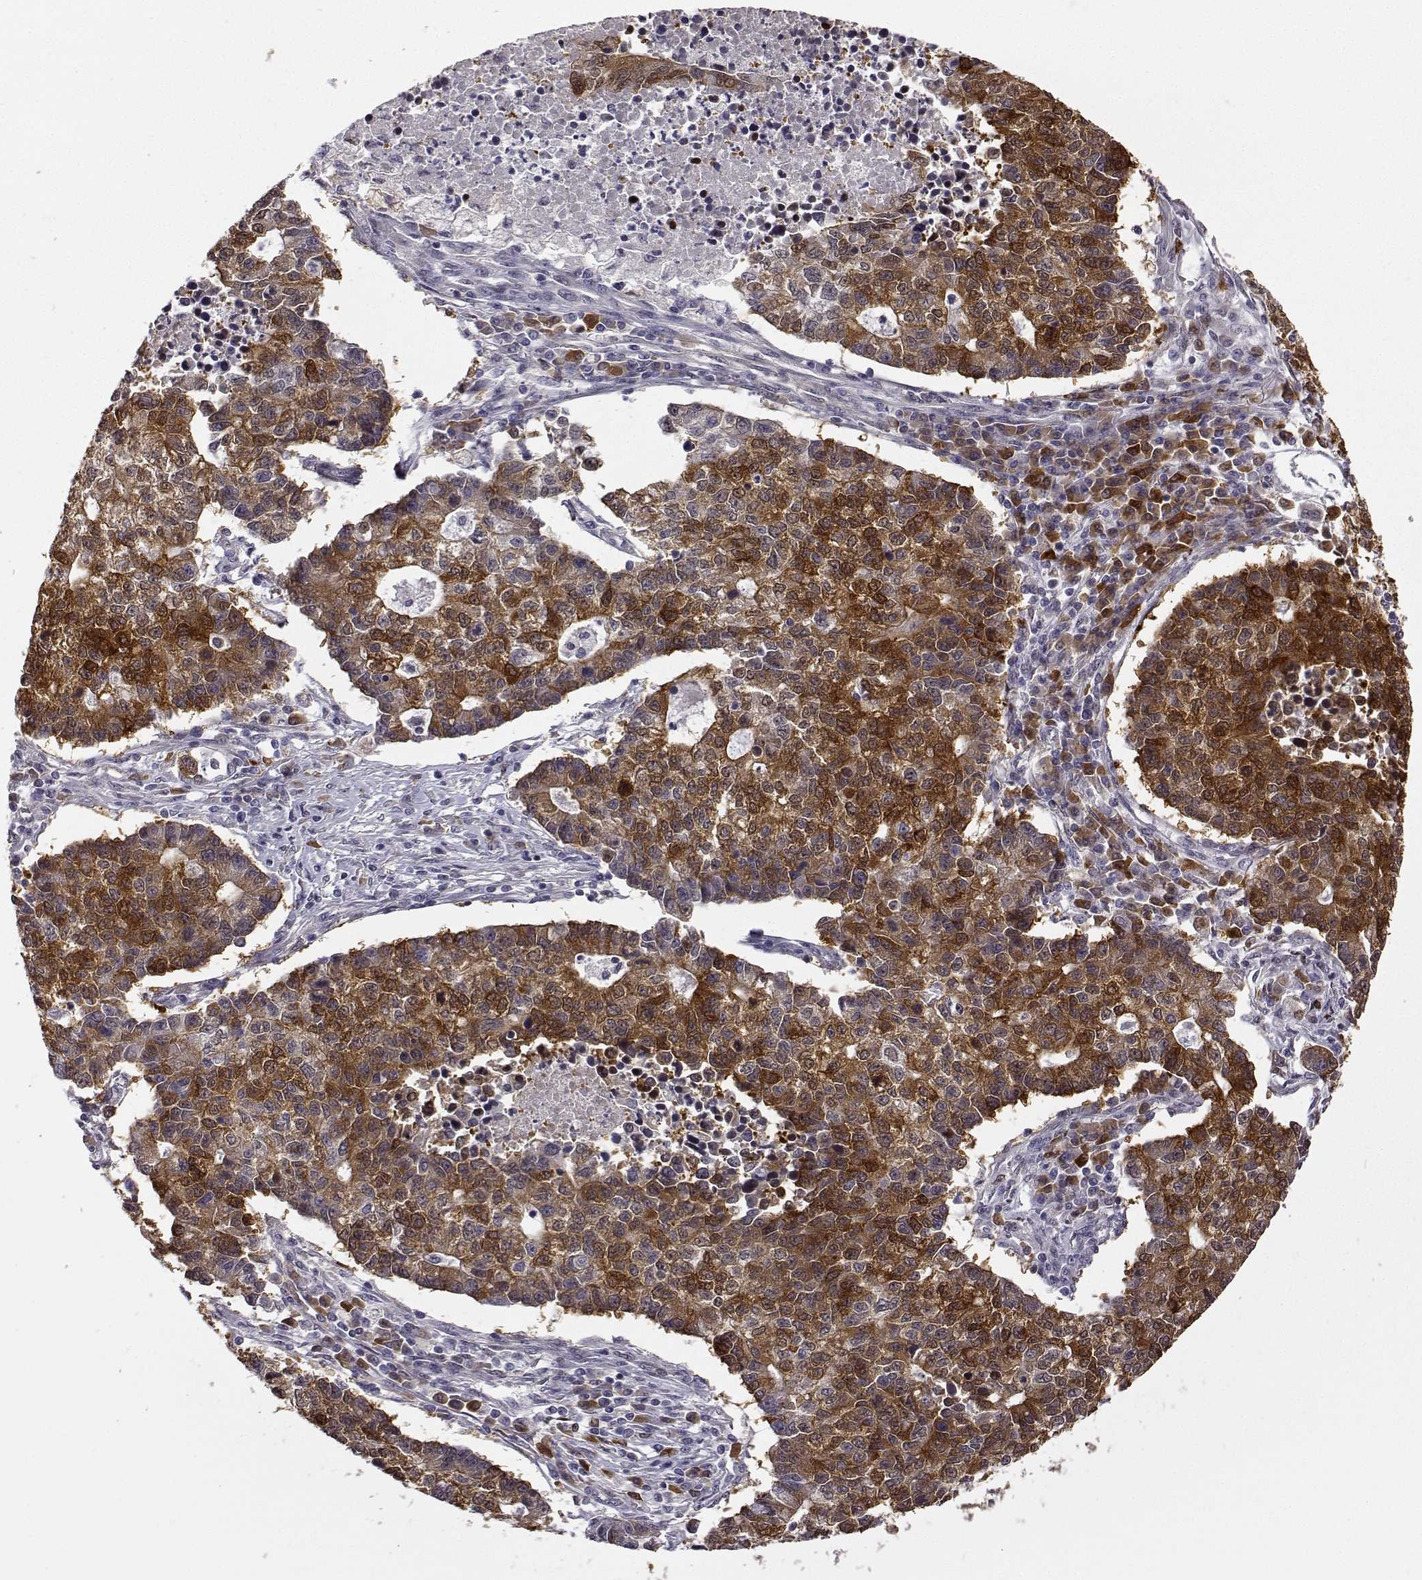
{"staining": {"intensity": "strong", "quantity": ">75%", "location": "cytoplasmic/membranous,nuclear"}, "tissue": "lung cancer", "cell_type": "Tumor cells", "image_type": "cancer", "snomed": [{"axis": "morphology", "description": "Adenocarcinoma, NOS"}, {"axis": "topography", "description": "Lung"}], "caption": "Protein staining of lung cancer tissue demonstrates strong cytoplasmic/membranous and nuclear positivity in about >75% of tumor cells.", "gene": "PHGDH", "patient": {"sex": "male", "age": 57}}